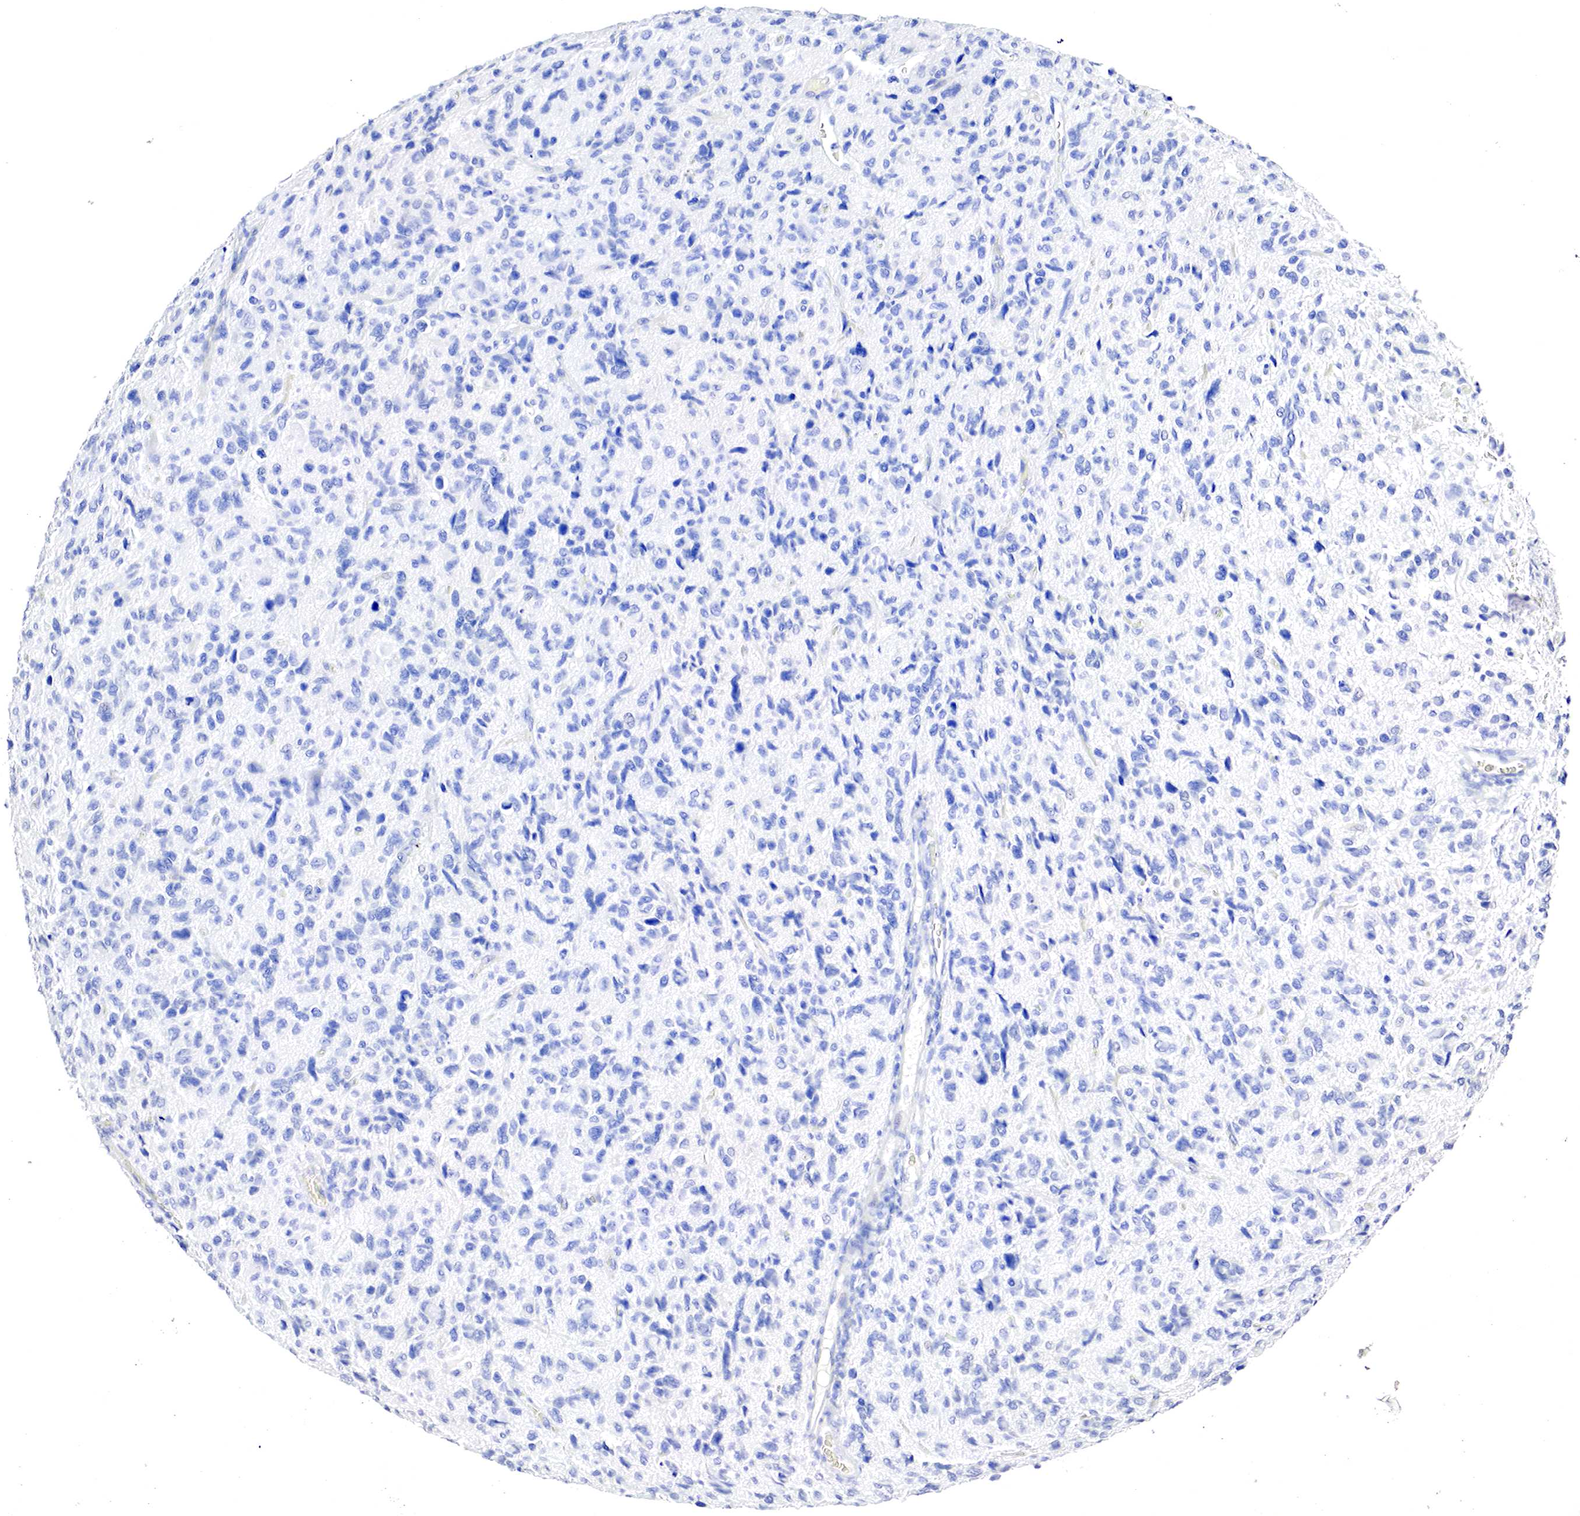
{"staining": {"intensity": "negative", "quantity": "none", "location": "none"}, "tissue": "glioma", "cell_type": "Tumor cells", "image_type": "cancer", "snomed": [{"axis": "morphology", "description": "Glioma, malignant, High grade"}, {"axis": "topography", "description": "Brain"}], "caption": "Glioma was stained to show a protein in brown. There is no significant staining in tumor cells.", "gene": "OTC", "patient": {"sex": "female", "age": 60}}